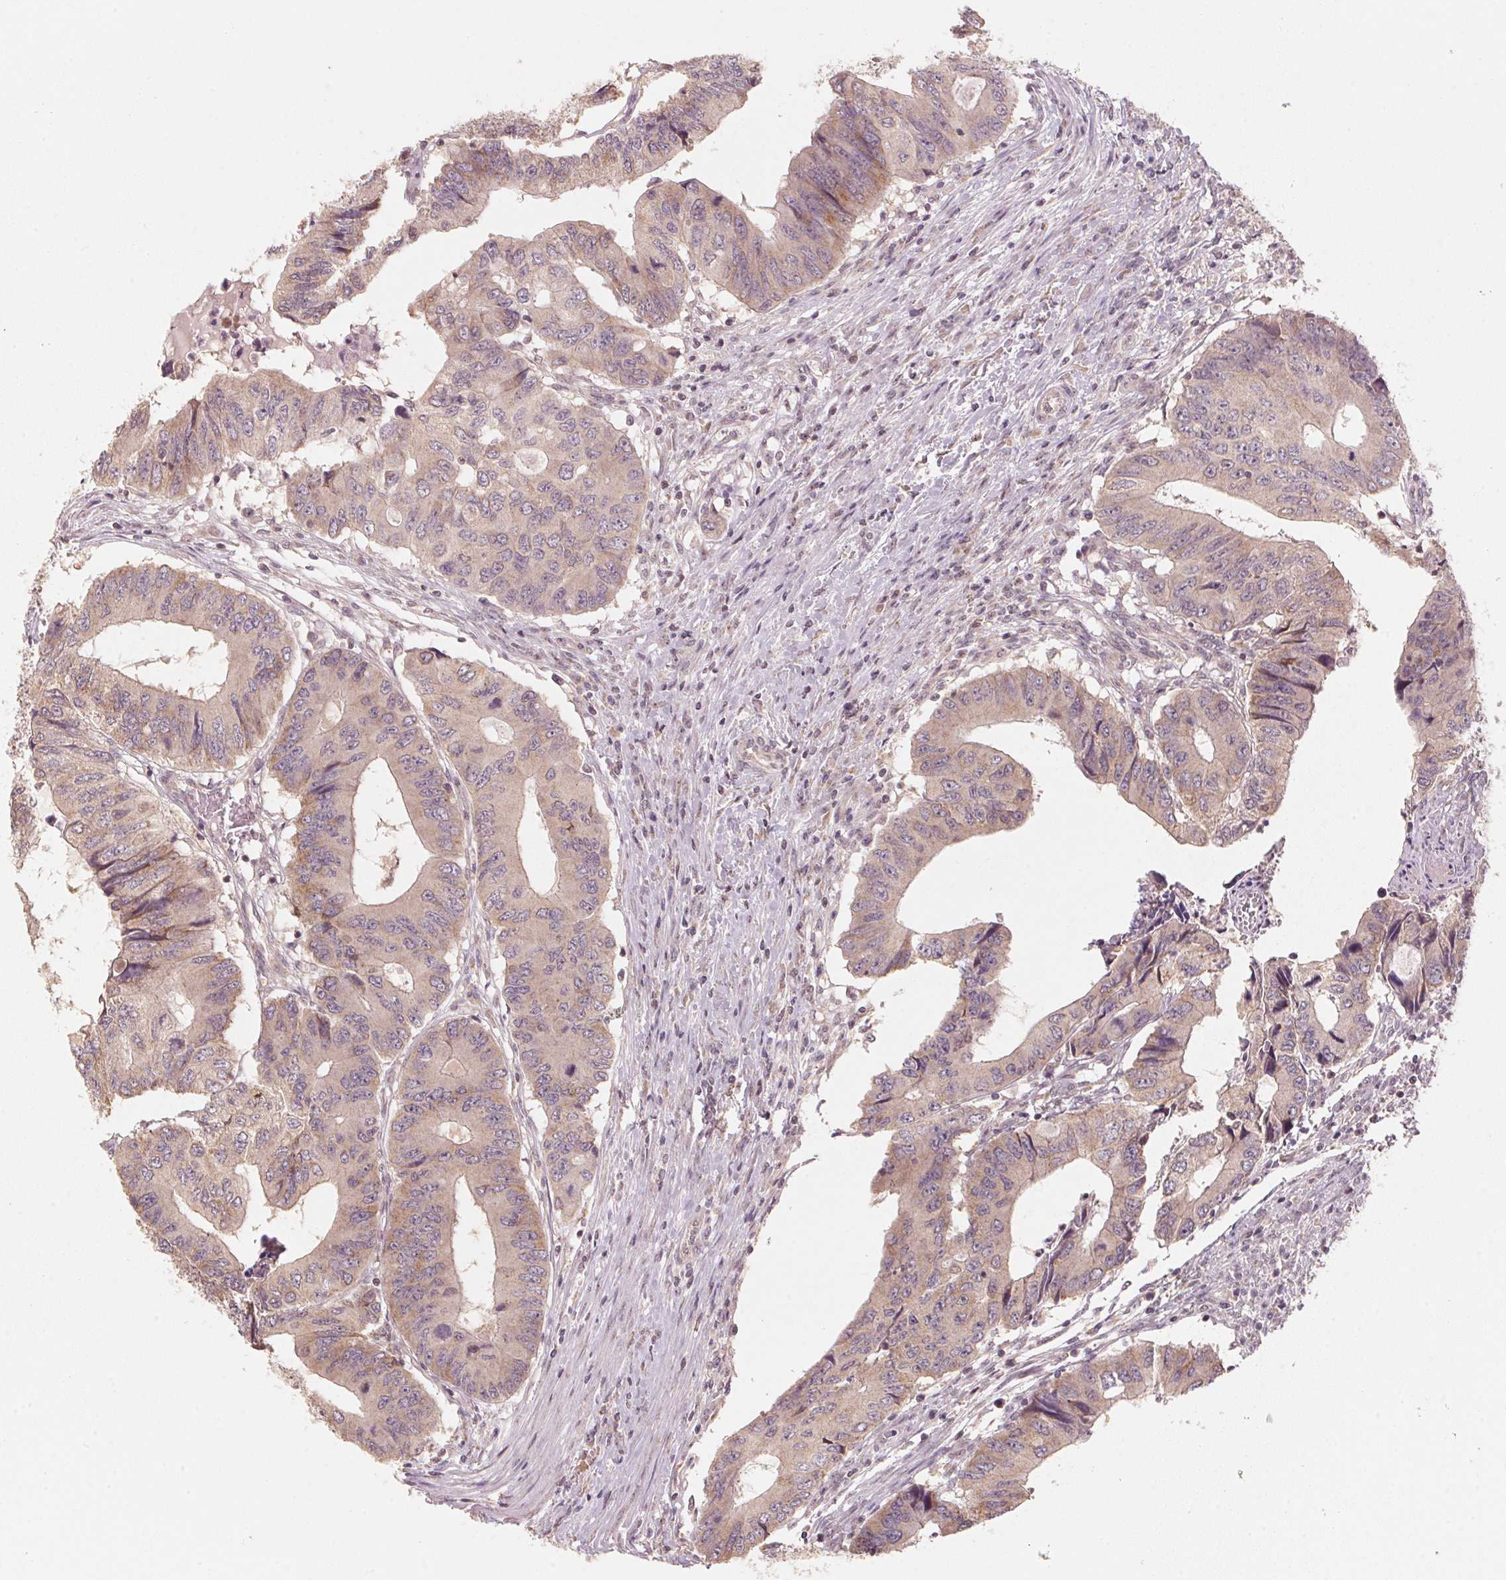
{"staining": {"intensity": "weak", "quantity": ">75%", "location": "cytoplasmic/membranous"}, "tissue": "colorectal cancer", "cell_type": "Tumor cells", "image_type": "cancer", "snomed": [{"axis": "morphology", "description": "Adenocarcinoma, NOS"}, {"axis": "topography", "description": "Colon"}], "caption": "Adenocarcinoma (colorectal) stained with a protein marker displays weak staining in tumor cells.", "gene": "C2orf73", "patient": {"sex": "male", "age": 53}}